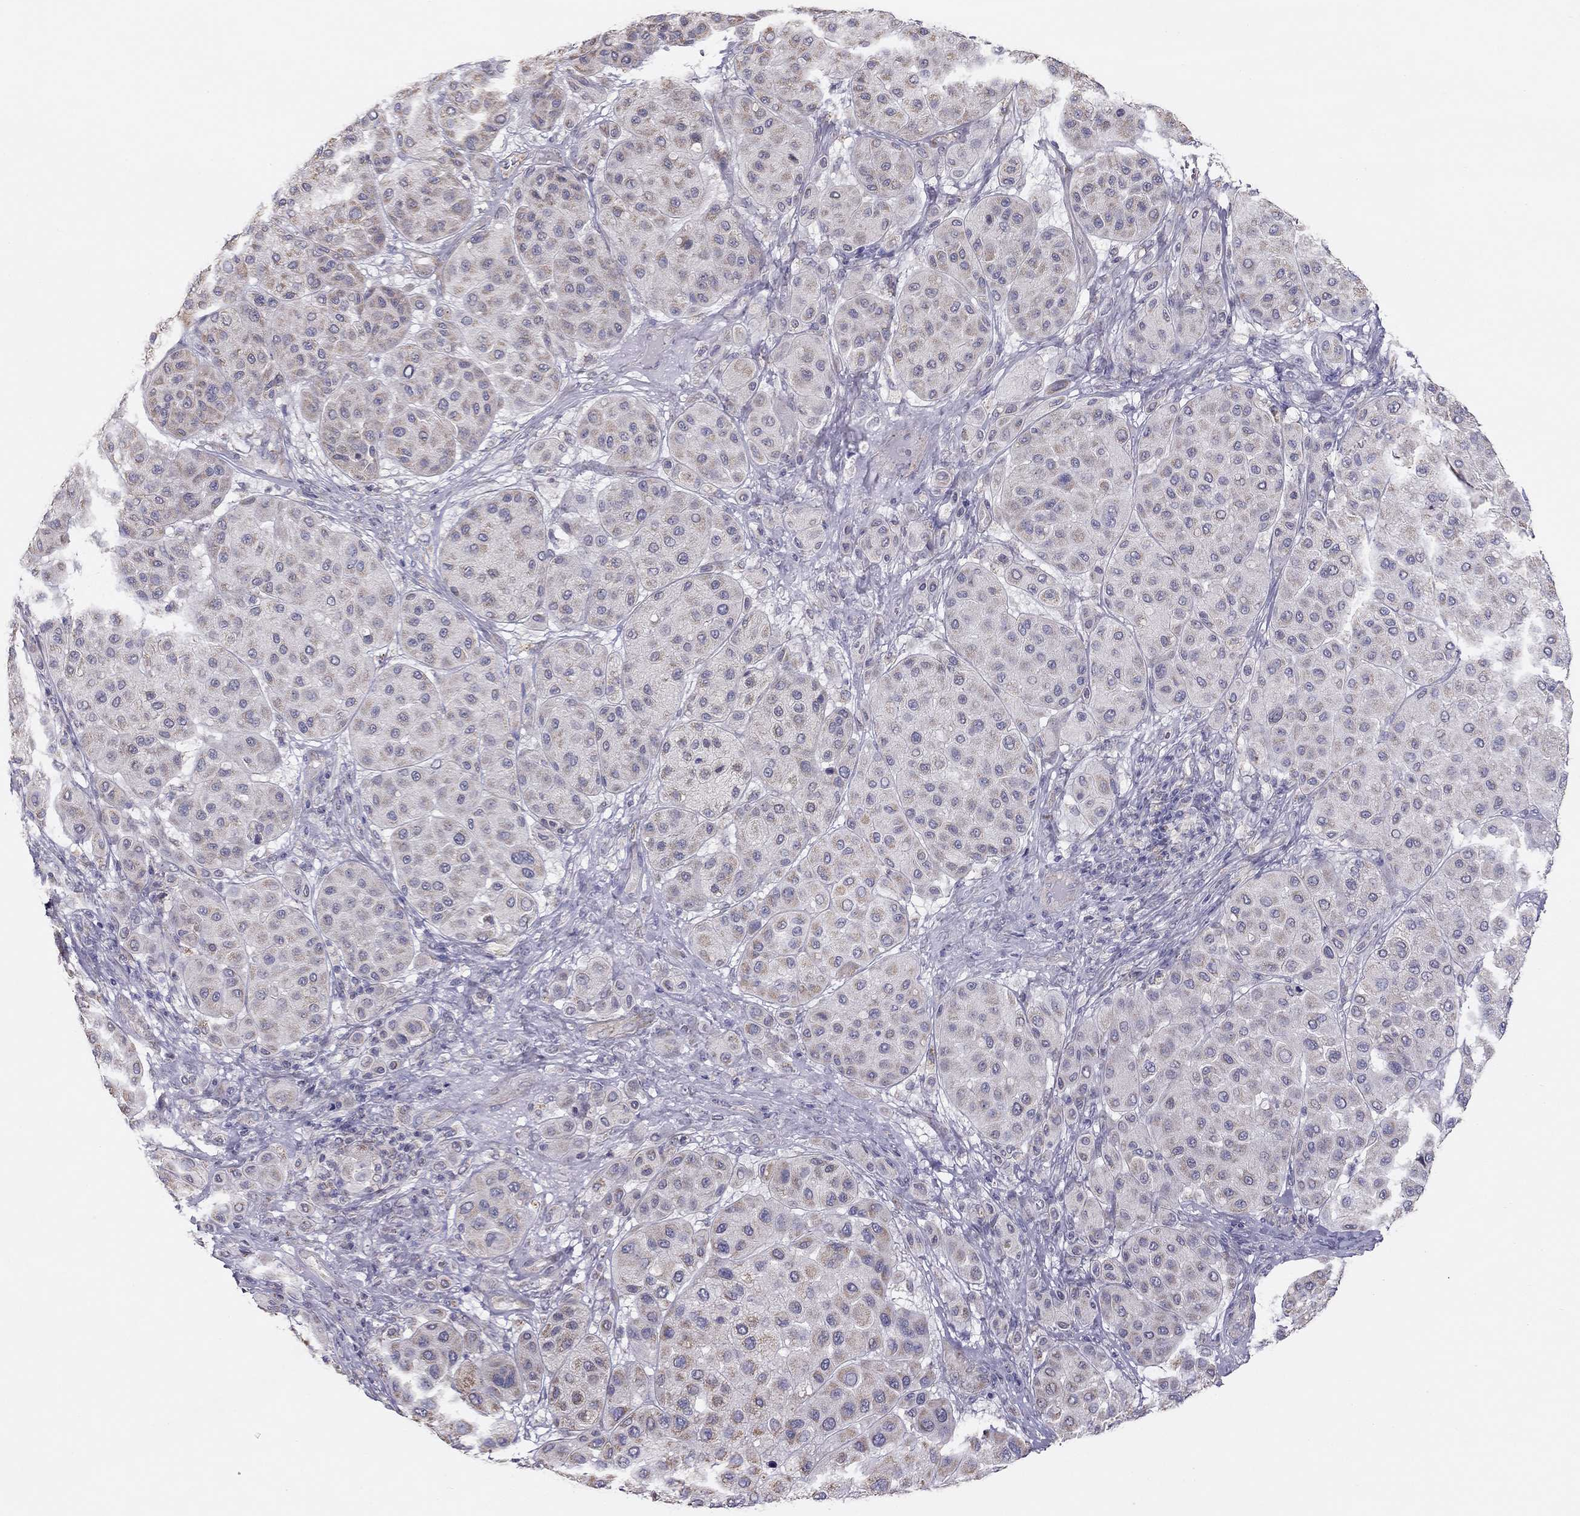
{"staining": {"intensity": "weak", "quantity": "<25%", "location": "cytoplasmic/membranous"}, "tissue": "melanoma", "cell_type": "Tumor cells", "image_type": "cancer", "snomed": [{"axis": "morphology", "description": "Malignant melanoma, Metastatic site"}, {"axis": "topography", "description": "Smooth muscle"}], "caption": "Tumor cells are negative for brown protein staining in melanoma.", "gene": "LRIT3", "patient": {"sex": "male", "age": 41}}